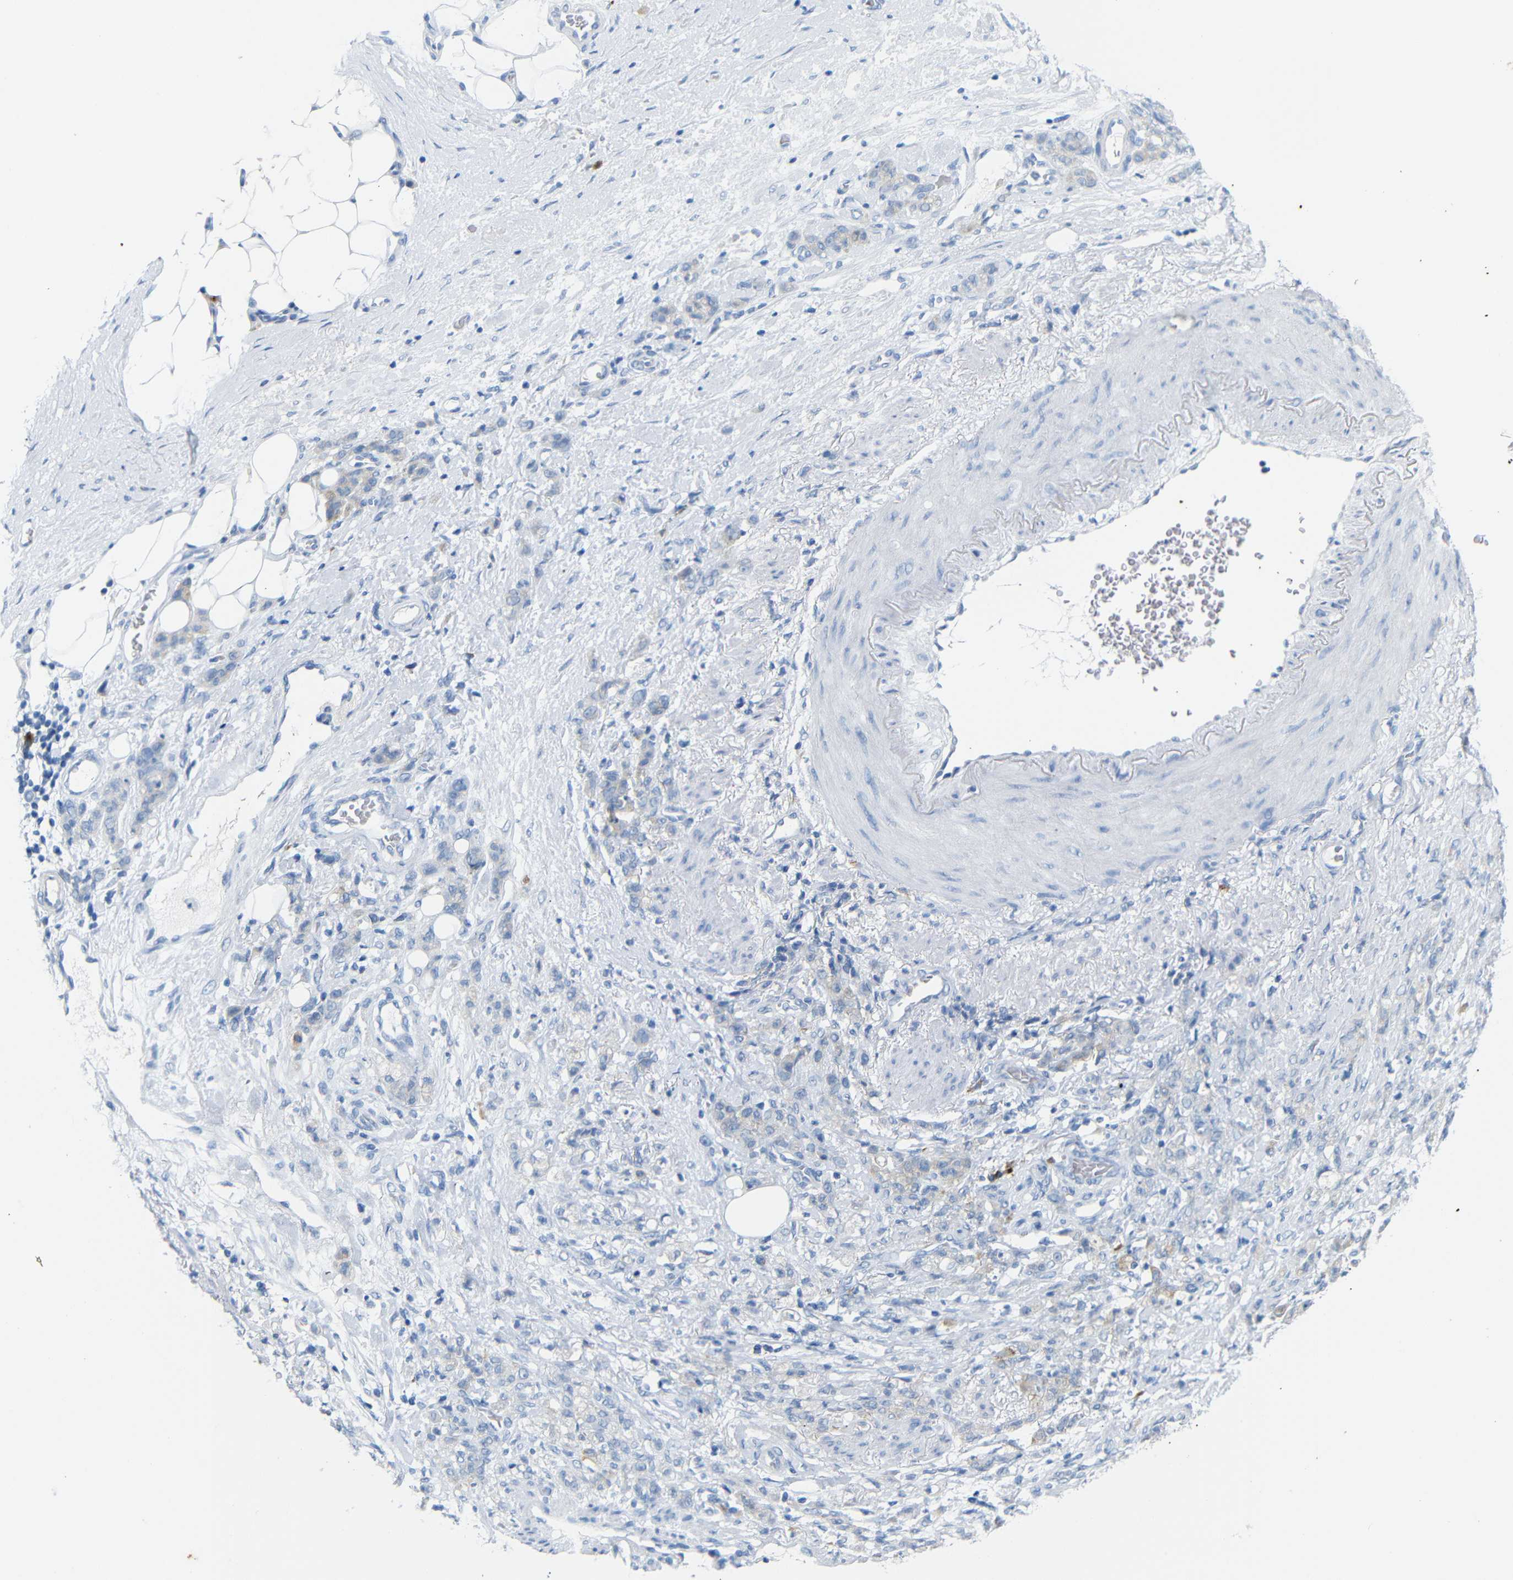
{"staining": {"intensity": "weak", "quantity": "<25%", "location": "cytoplasmic/membranous"}, "tissue": "stomach cancer", "cell_type": "Tumor cells", "image_type": "cancer", "snomed": [{"axis": "morphology", "description": "Adenocarcinoma, NOS"}, {"axis": "topography", "description": "Stomach"}], "caption": "This is an IHC photomicrograph of human adenocarcinoma (stomach). There is no expression in tumor cells.", "gene": "FCRL1", "patient": {"sex": "male", "age": 82}}